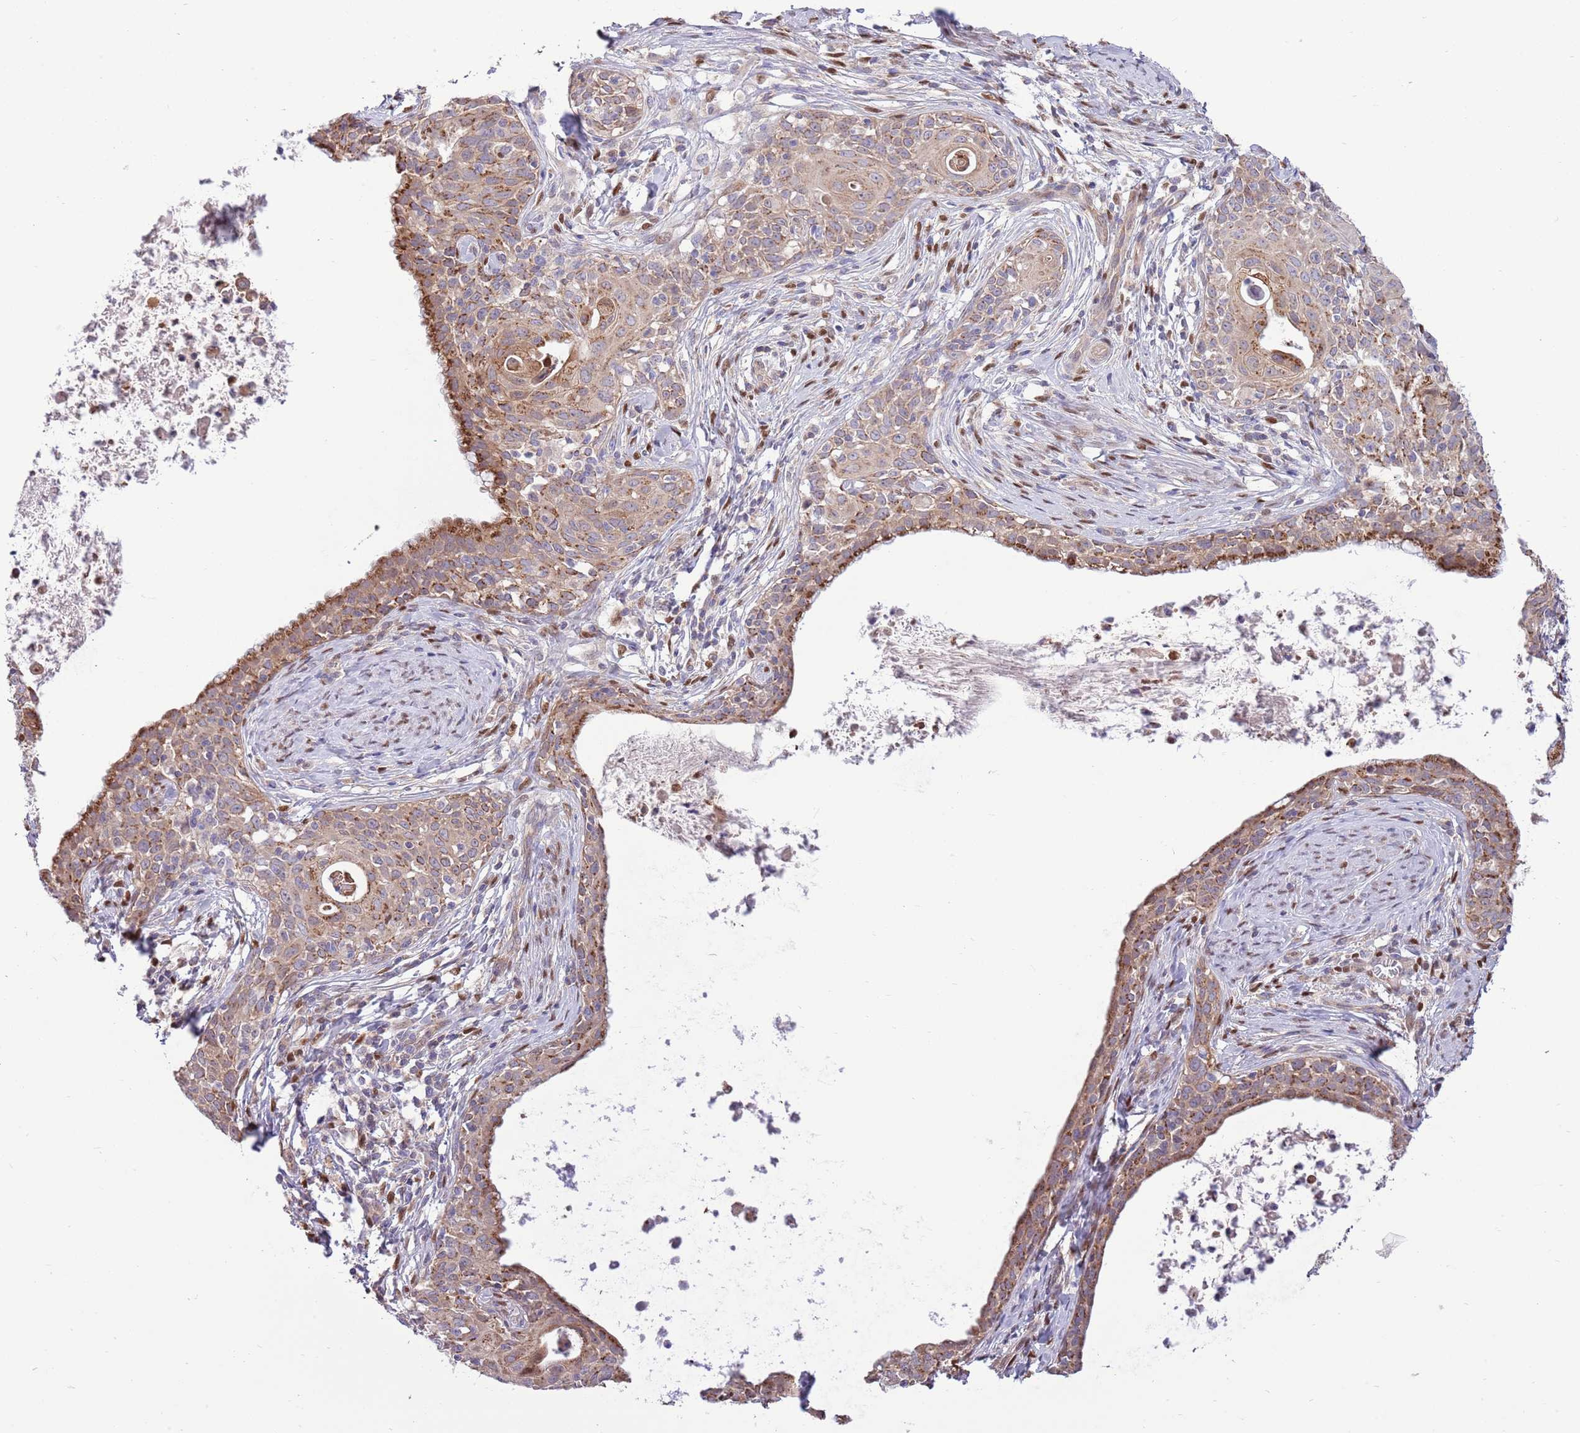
{"staining": {"intensity": "moderate", "quantity": ">75%", "location": "cytoplasmic/membranous"}, "tissue": "cervical cancer", "cell_type": "Tumor cells", "image_type": "cancer", "snomed": [{"axis": "morphology", "description": "Squamous cell carcinoma, NOS"}, {"axis": "topography", "description": "Cervix"}], "caption": "Cervical squamous cell carcinoma stained with a protein marker demonstrates moderate staining in tumor cells.", "gene": "ARL2BP", "patient": {"sex": "female", "age": 52}}